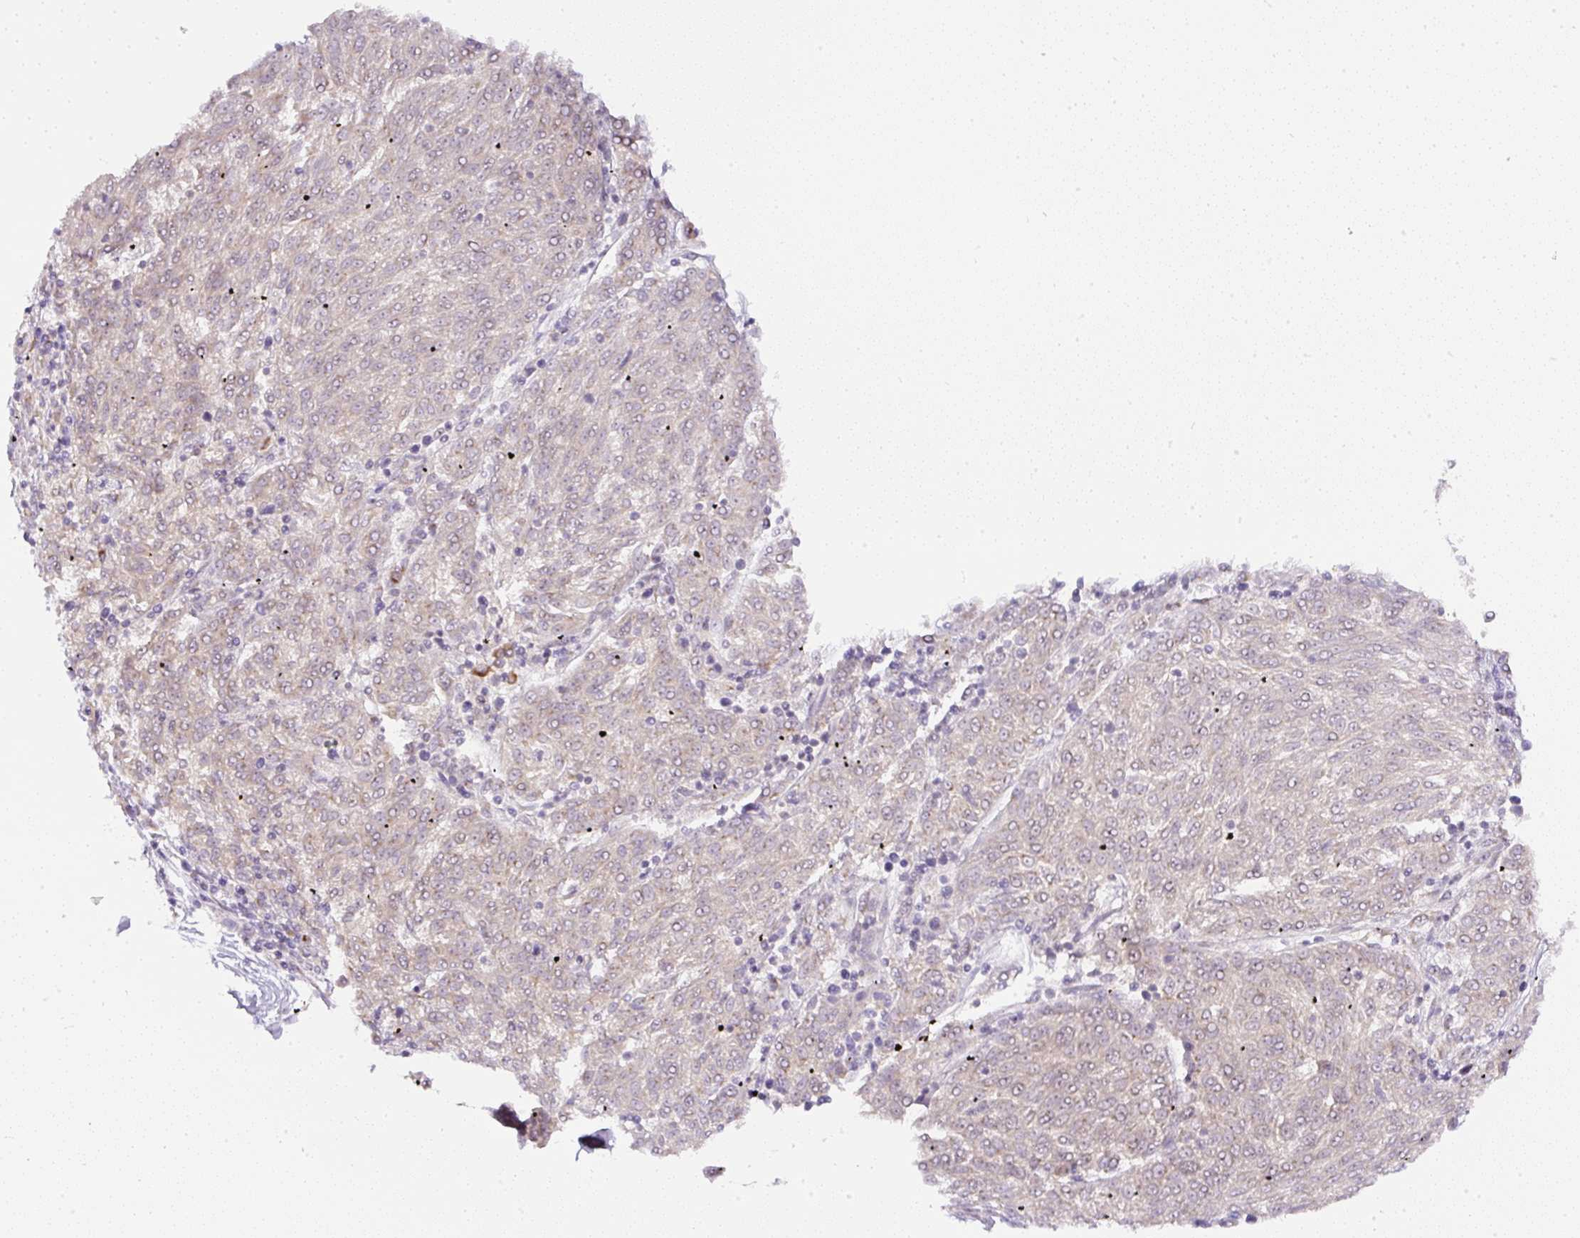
{"staining": {"intensity": "weak", "quantity": "<25%", "location": "cytoplasmic/membranous"}, "tissue": "melanoma", "cell_type": "Tumor cells", "image_type": "cancer", "snomed": [{"axis": "morphology", "description": "Malignant melanoma, NOS"}, {"axis": "topography", "description": "Skin"}], "caption": "Human malignant melanoma stained for a protein using immunohistochemistry exhibits no expression in tumor cells.", "gene": "MLX", "patient": {"sex": "female", "age": 72}}